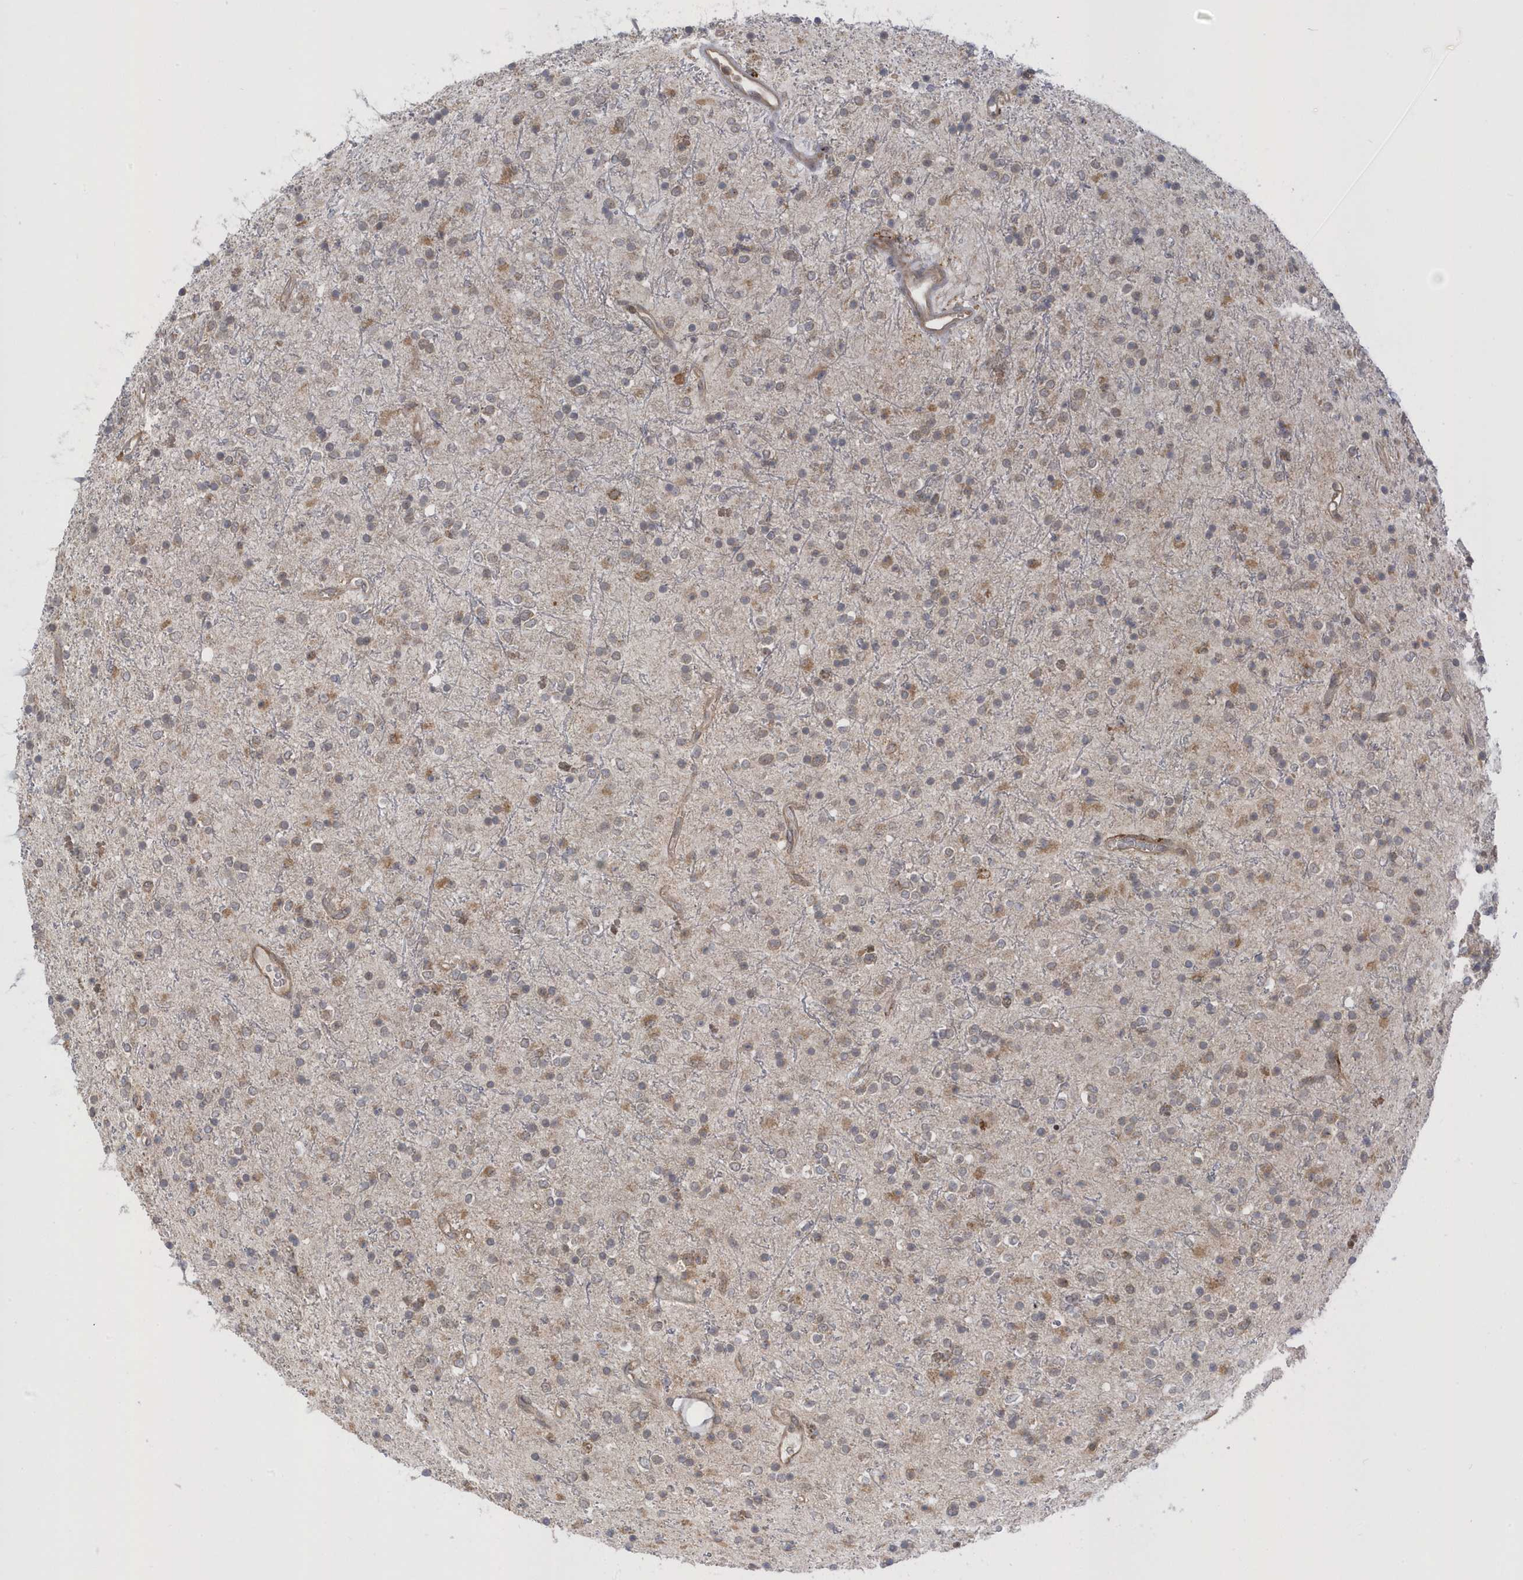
{"staining": {"intensity": "moderate", "quantity": "<25%", "location": "cytoplasmic/membranous"}, "tissue": "glioma", "cell_type": "Tumor cells", "image_type": "cancer", "snomed": [{"axis": "morphology", "description": "Glioma, malignant, High grade"}, {"axis": "topography", "description": "Brain"}], "caption": "Malignant glioma (high-grade) stained with a protein marker reveals moderate staining in tumor cells.", "gene": "METTL21A", "patient": {"sex": "male", "age": 34}}